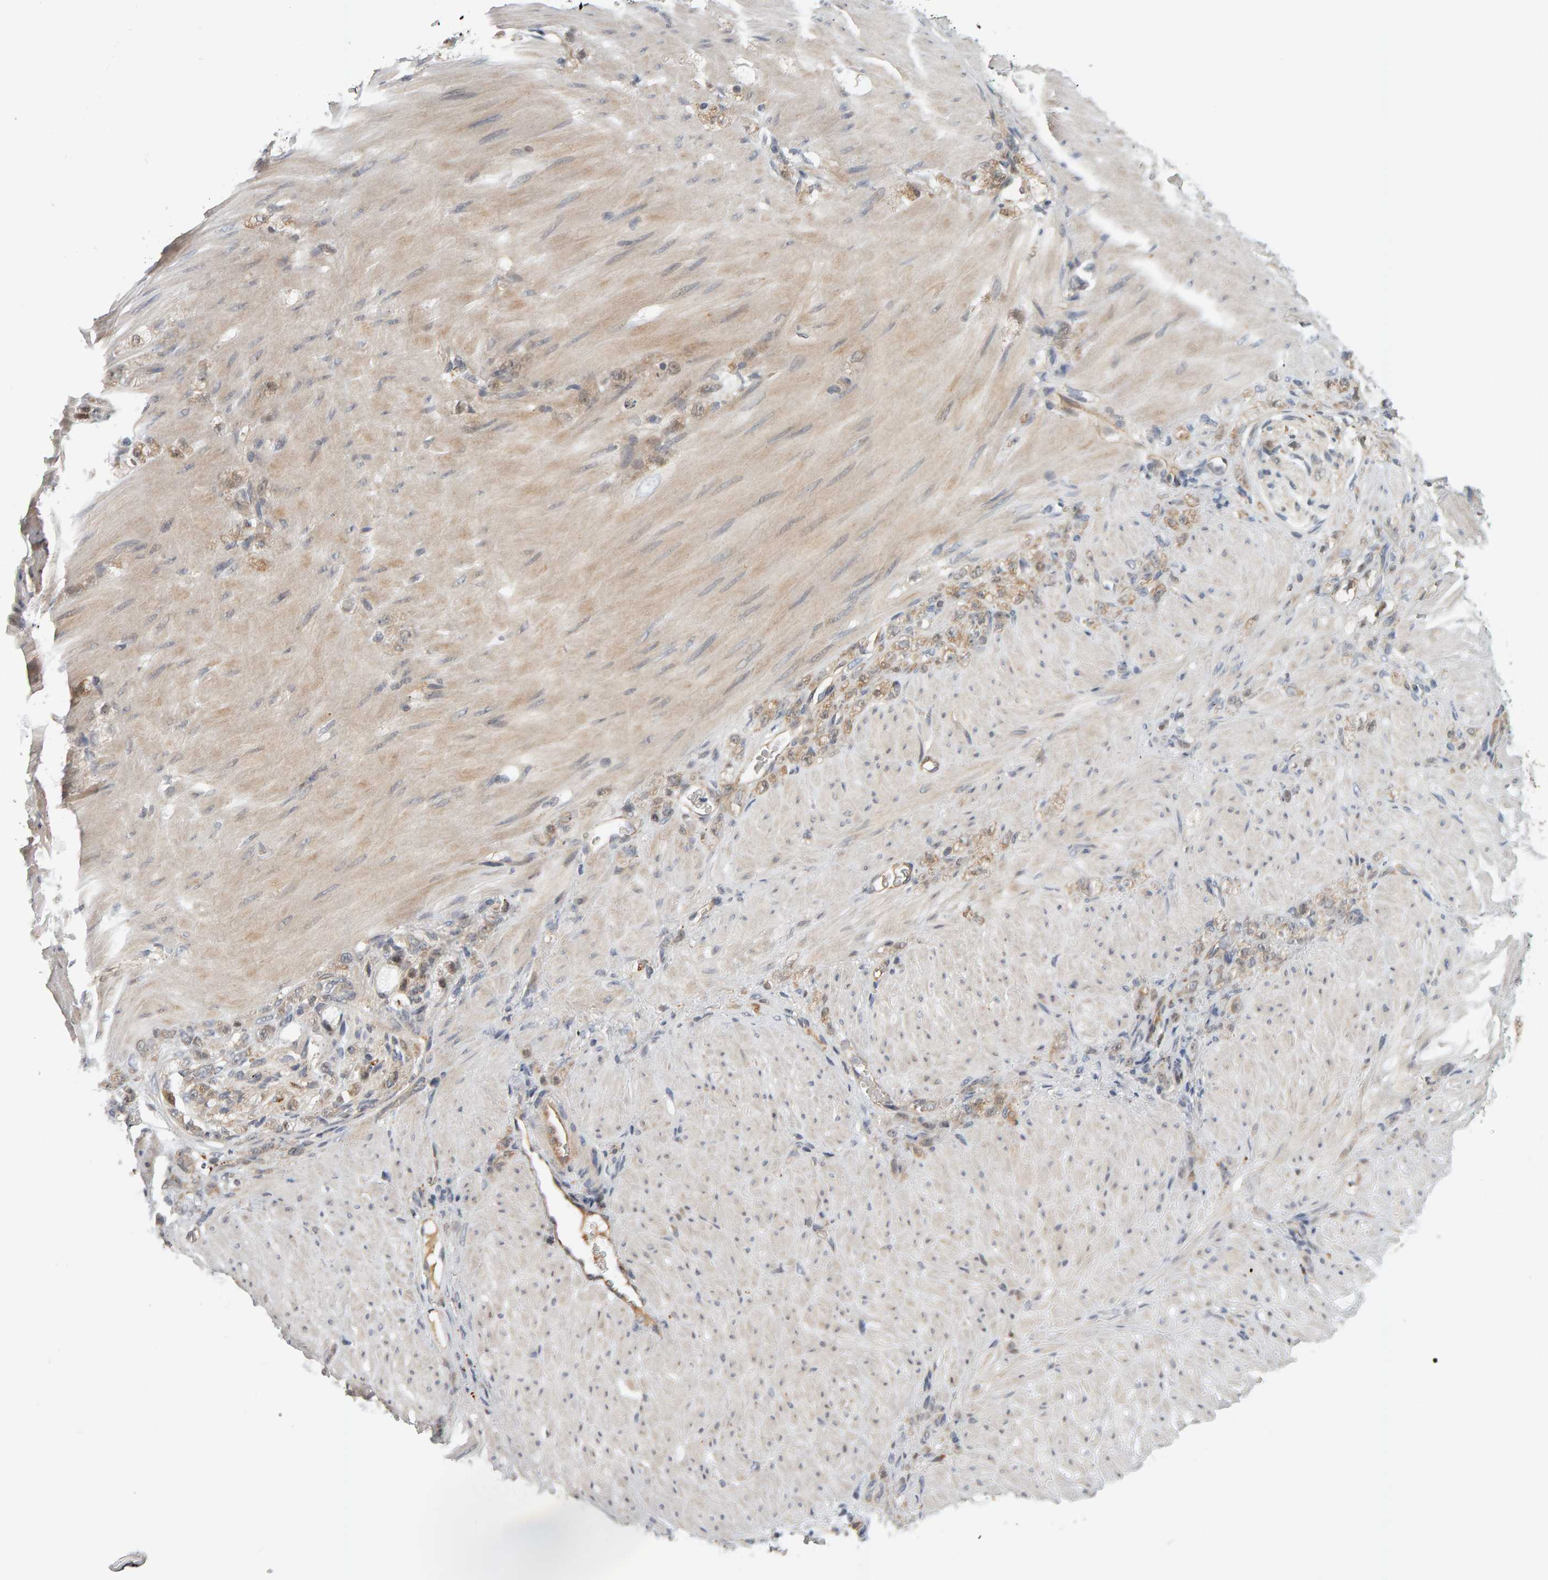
{"staining": {"intensity": "weak", "quantity": "25%-75%", "location": "cytoplasmic/membranous"}, "tissue": "stomach cancer", "cell_type": "Tumor cells", "image_type": "cancer", "snomed": [{"axis": "morphology", "description": "Normal tissue, NOS"}, {"axis": "morphology", "description": "Adenocarcinoma, NOS"}, {"axis": "topography", "description": "Stomach"}], "caption": "Protein expression analysis of human stomach adenocarcinoma reveals weak cytoplasmic/membranous positivity in approximately 25%-75% of tumor cells.", "gene": "ZNF160", "patient": {"sex": "male", "age": 82}}